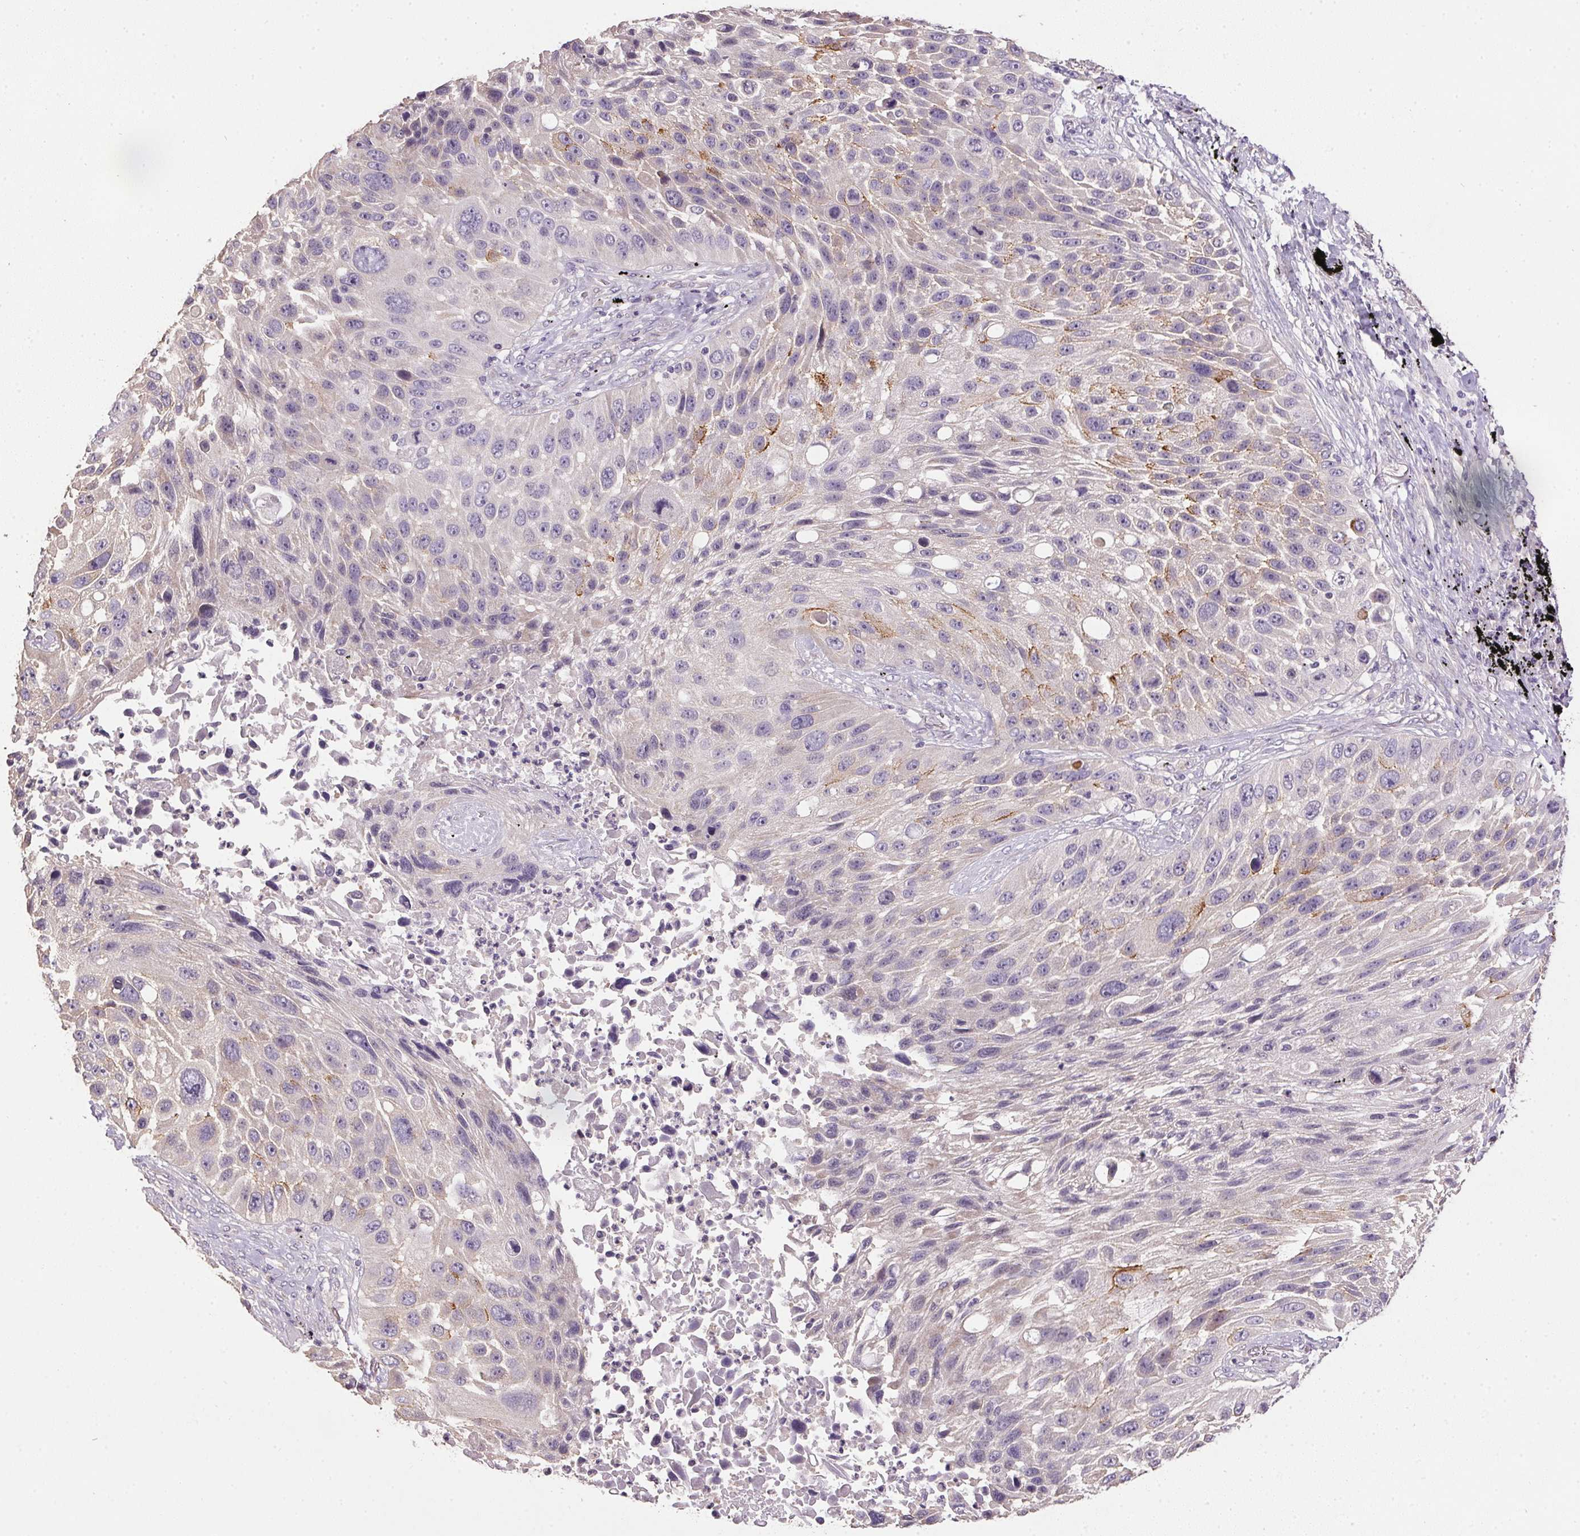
{"staining": {"intensity": "moderate", "quantity": "<25%", "location": "cytoplasmic/membranous"}, "tissue": "lung cancer", "cell_type": "Tumor cells", "image_type": "cancer", "snomed": [{"axis": "morphology", "description": "Normal morphology"}, {"axis": "morphology", "description": "Squamous cell carcinoma, NOS"}, {"axis": "topography", "description": "Lymph node"}, {"axis": "topography", "description": "Lung"}], "caption": "Protein staining by immunohistochemistry (IHC) reveals moderate cytoplasmic/membranous expression in about <25% of tumor cells in lung cancer (squamous cell carcinoma). (Brightfield microscopy of DAB IHC at high magnification).", "gene": "SPACA9", "patient": {"sex": "male", "age": 67}}